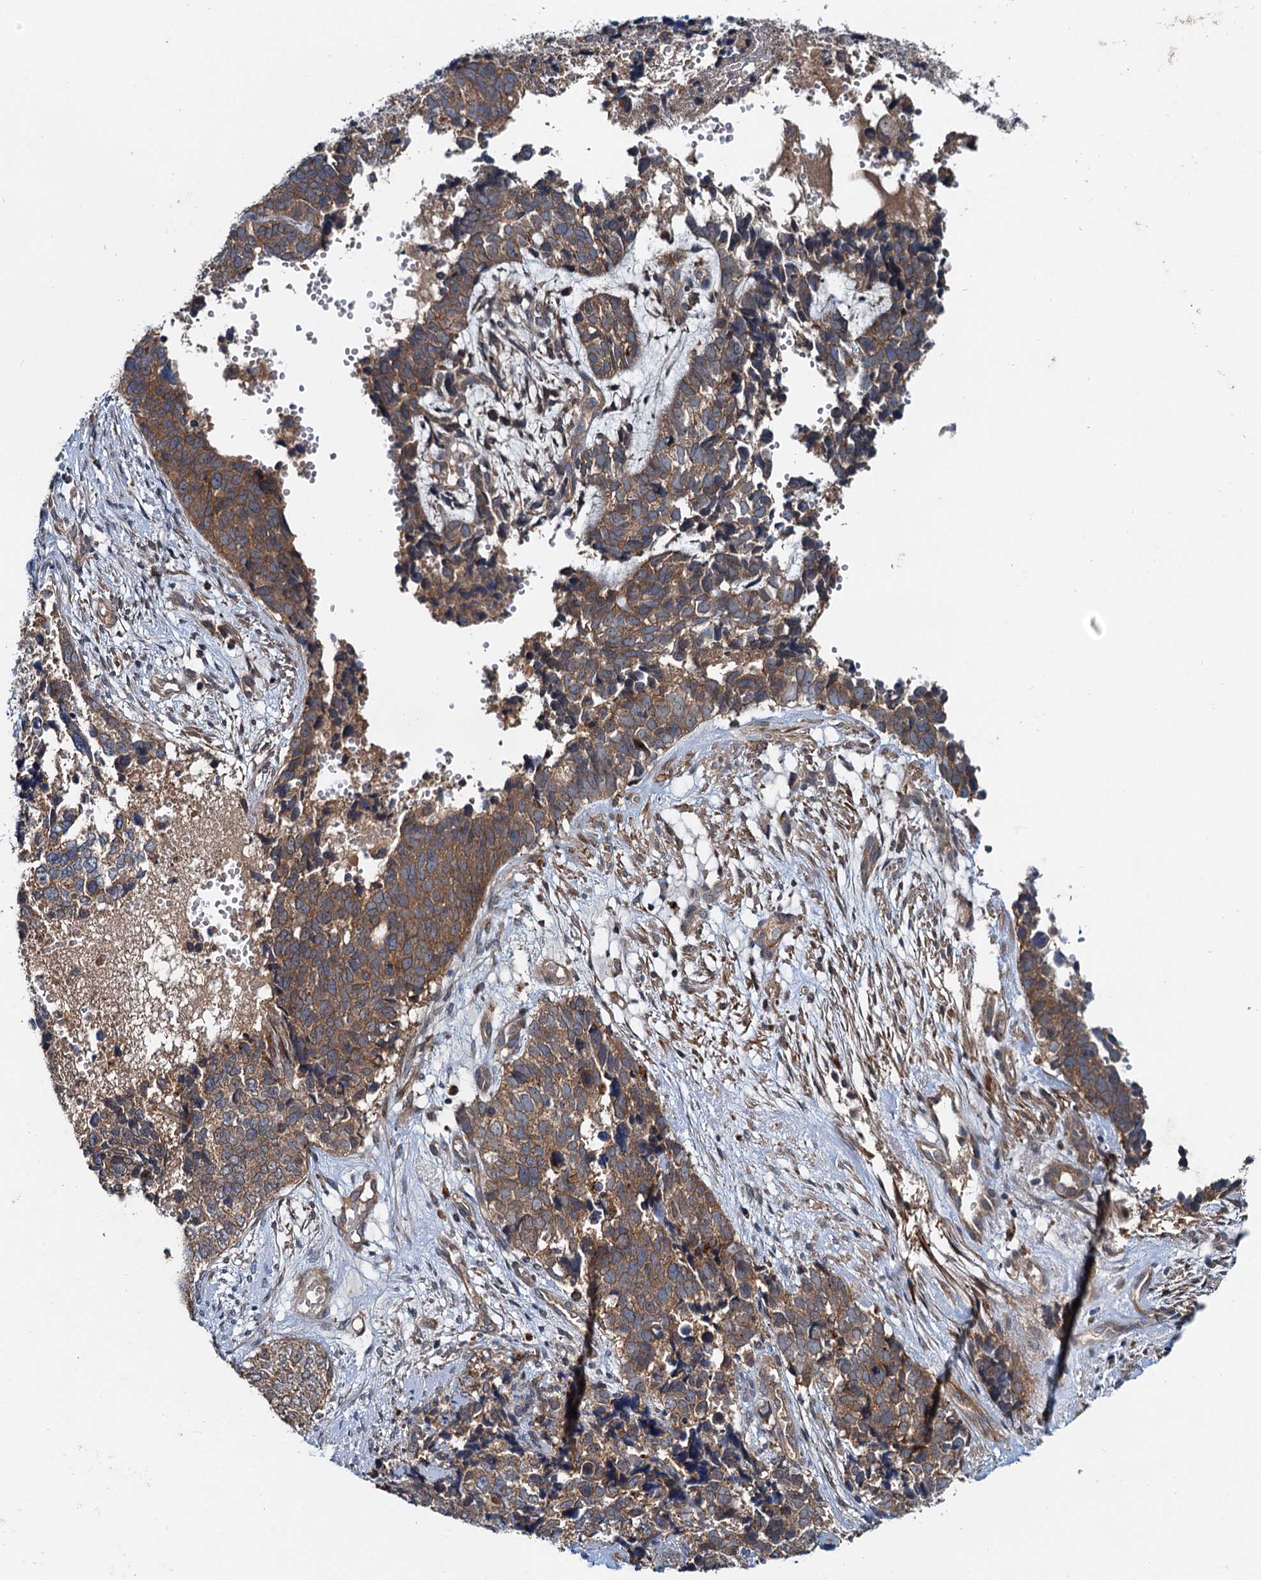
{"staining": {"intensity": "moderate", "quantity": ">75%", "location": "cytoplasmic/membranous"}, "tissue": "cervical cancer", "cell_type": "Tumor cells", "image_type": "cancer", "snomed": [{"axis": "morphology", "description": "Squamous cell carcinoma, NOS"}, {"axis": "topography", "description": "Cervix"}], "caption": "Cervical squamous cell carcinoma stained for a protein exhibits moderate cytoplasmic/membranous positivity in tumor cells. The staining was performed using DAB, with brown indicating positive protein expression. Nuclei are stained blue with hematoxylin.", "gene": "EFL1", "patient": {"sex": "female", "age": 63}}